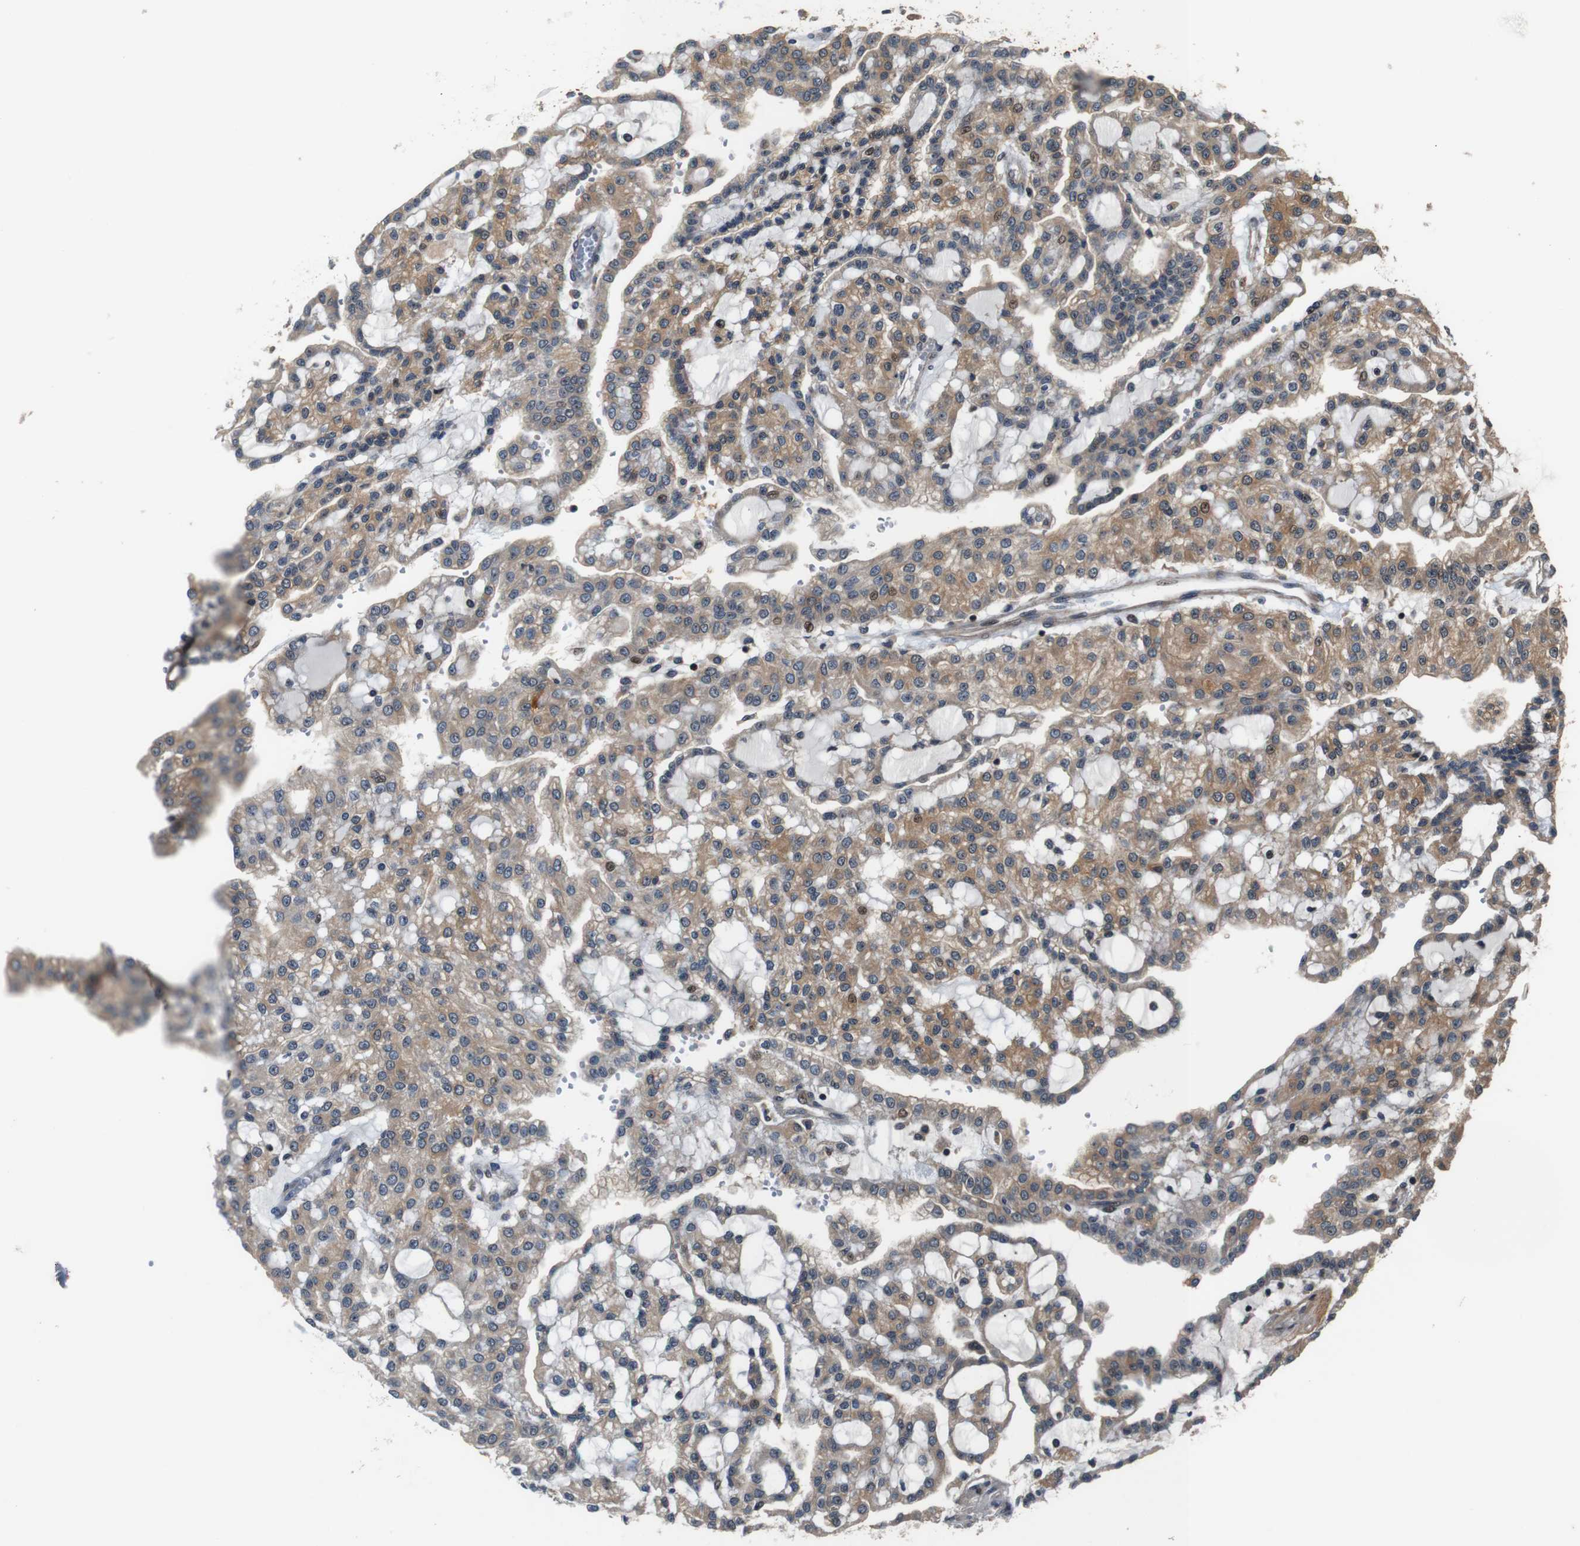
{"staining": {"intensity": "moderate", "quantity": ">75%", "location": "cytoplasmic/membranous"}, "tissue": "renal cancer", "cell_type": "Tumor cells", "image_type": "cancer", "snomed": [{"axis": "morphology", "description": "Adenocarcinoma, NOS"}, {"axis": "topography", "description": "Kidney"}], "caption": "Brown immunohistochemical staining in human renal cancer reveals moderate cytoplasmic/membranous staining in about >75% of tumor cells. Using DAB (3,3'-diaminobenzidine) (brown) and hematoxylin (blue) stains, captured at high magnification using brightfield microscopy.", "gene": "LRP4", "patient": {"sex": "male", "age": 63}}